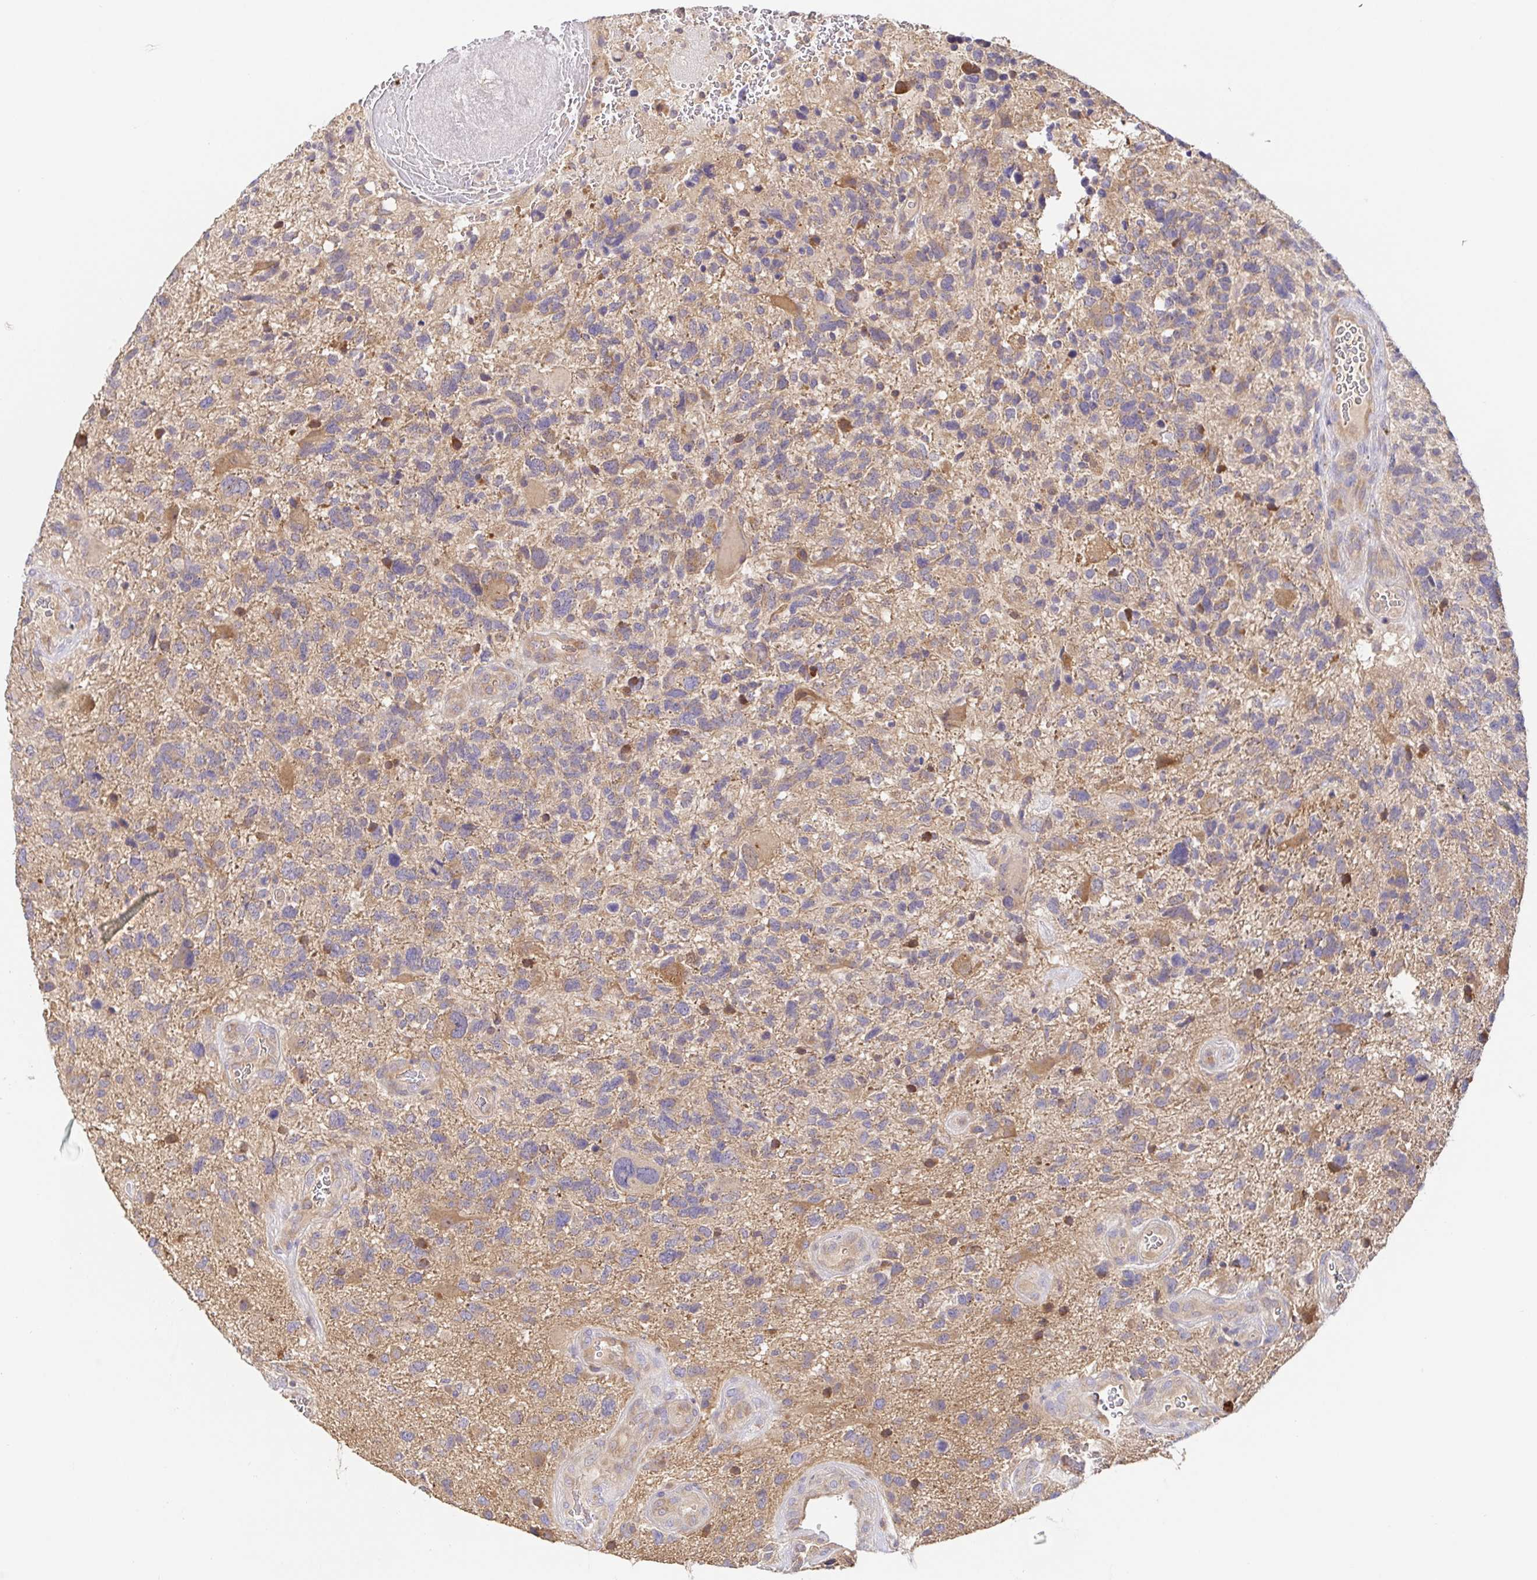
{"staining": {"intensity": "weak", "quantity": "<25%", "location": "cytoplasmic/membranous"}, "tissue": "glioma", "cell_type": "Tumor cells", "image_type": "cancer", "snomed": [{"axis": "morphology", "description": "Glioma, malignant, High grade"}, {"axis": "topography", "description": "Brain"}], "caption": "Photomicrograph shows no protein staining in tumor cells of glioma tissue.", "gene": "HAGH", "patient": {"sex": "female", "age": 71}}